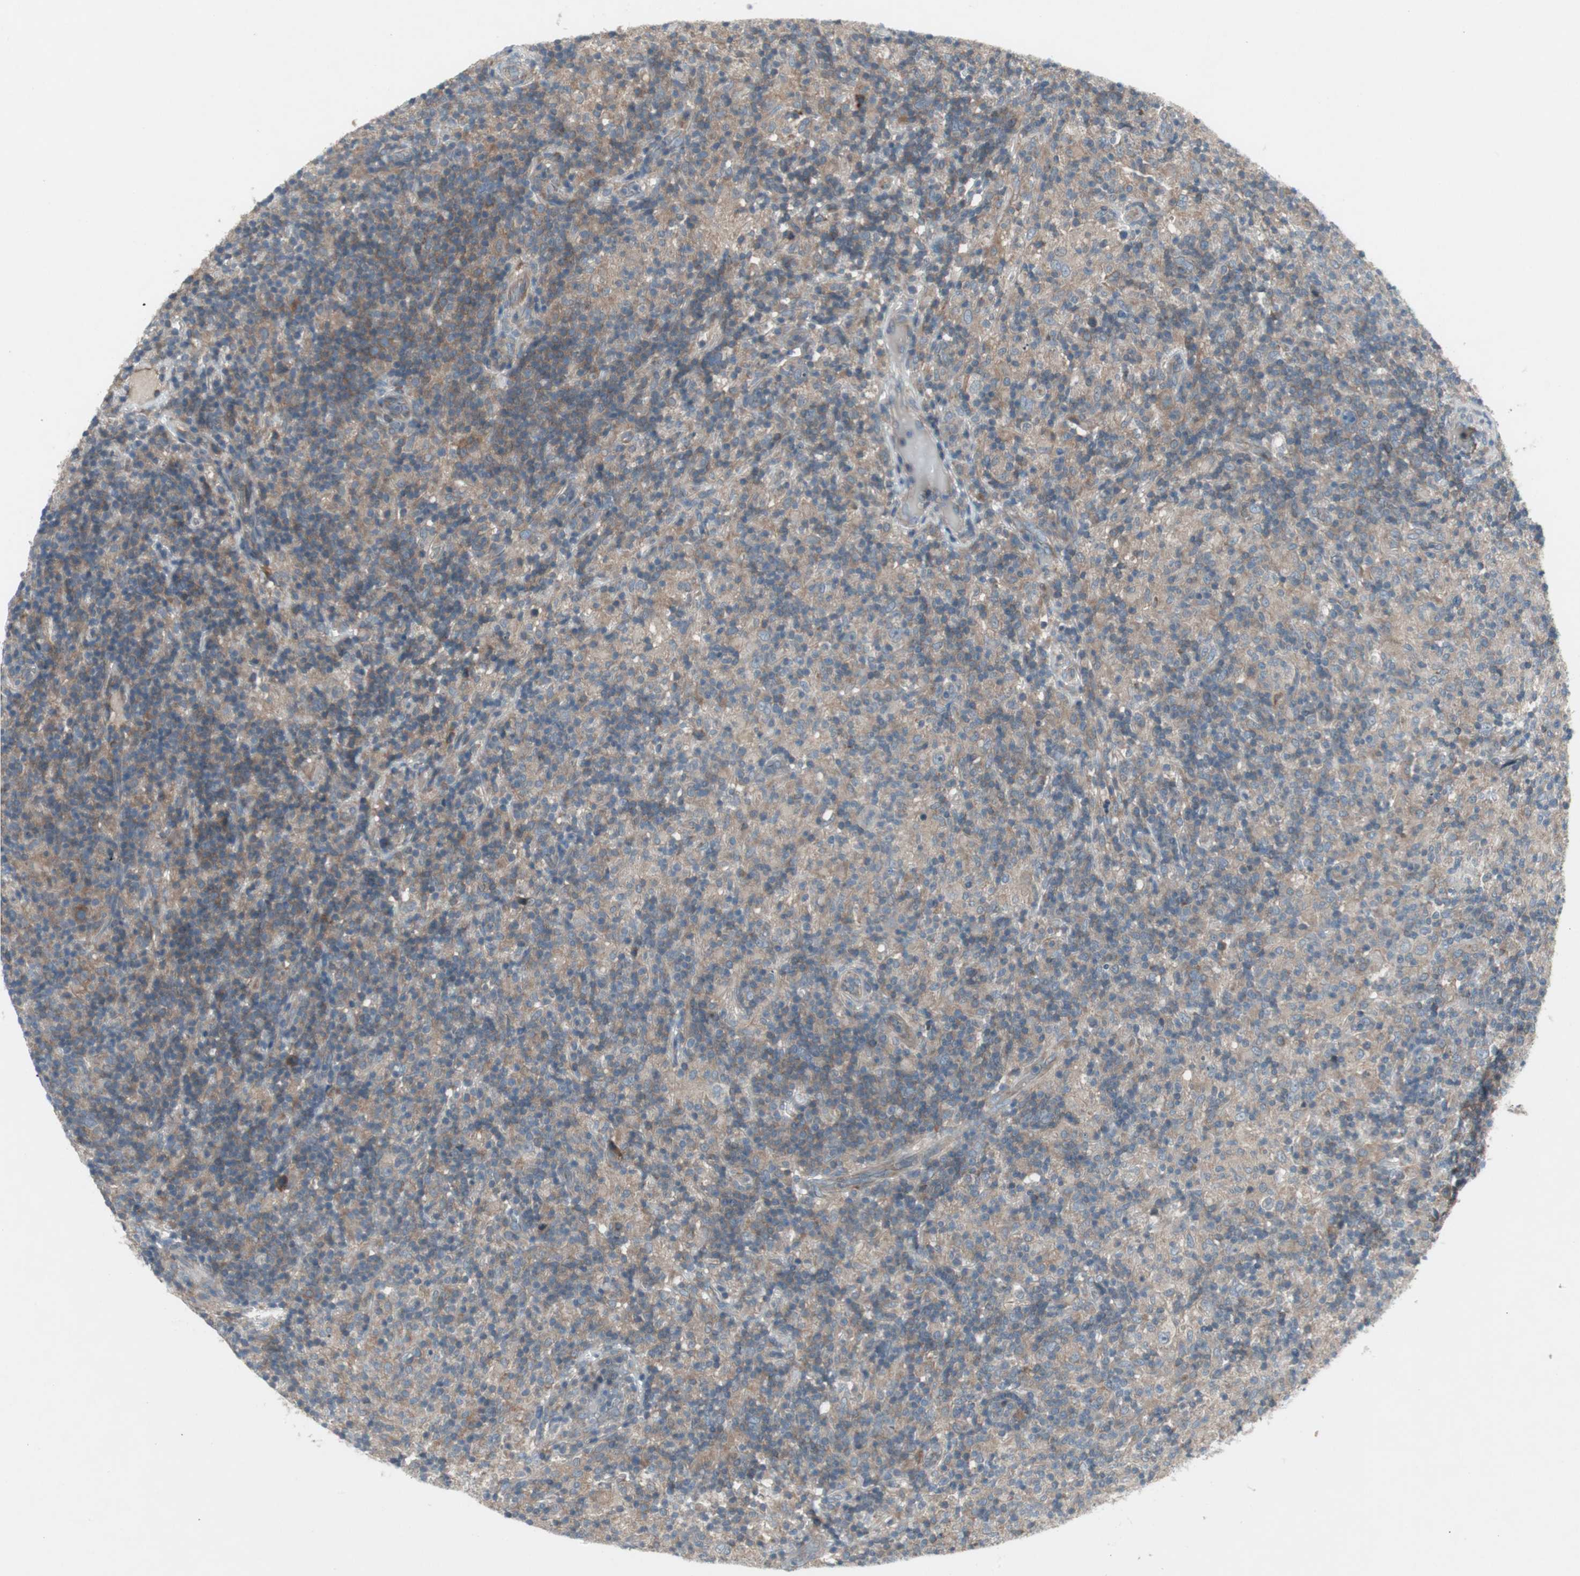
{"staining": {"intensity": "weak", "quantity": ">75%", "location": "cytoplasmic/membranous"}, "tissue": "lymphoma", "cell_type": "Tumor cells", "image_type": "cancer", "snomed": [{"axis": "morphology", "description": "Hodgkin's disease, NOS"}, {"axis": "topography", "description": "Lymph node"}], "caption": "There is low levels of weak cytoplasmic/membranous positivity in tumor cells of Hodgkin's disease, as demonstrated by immunohistochemical staining (brown color).", "gene": "PANK2", "patient": {"sex": "male", "age": 70}}